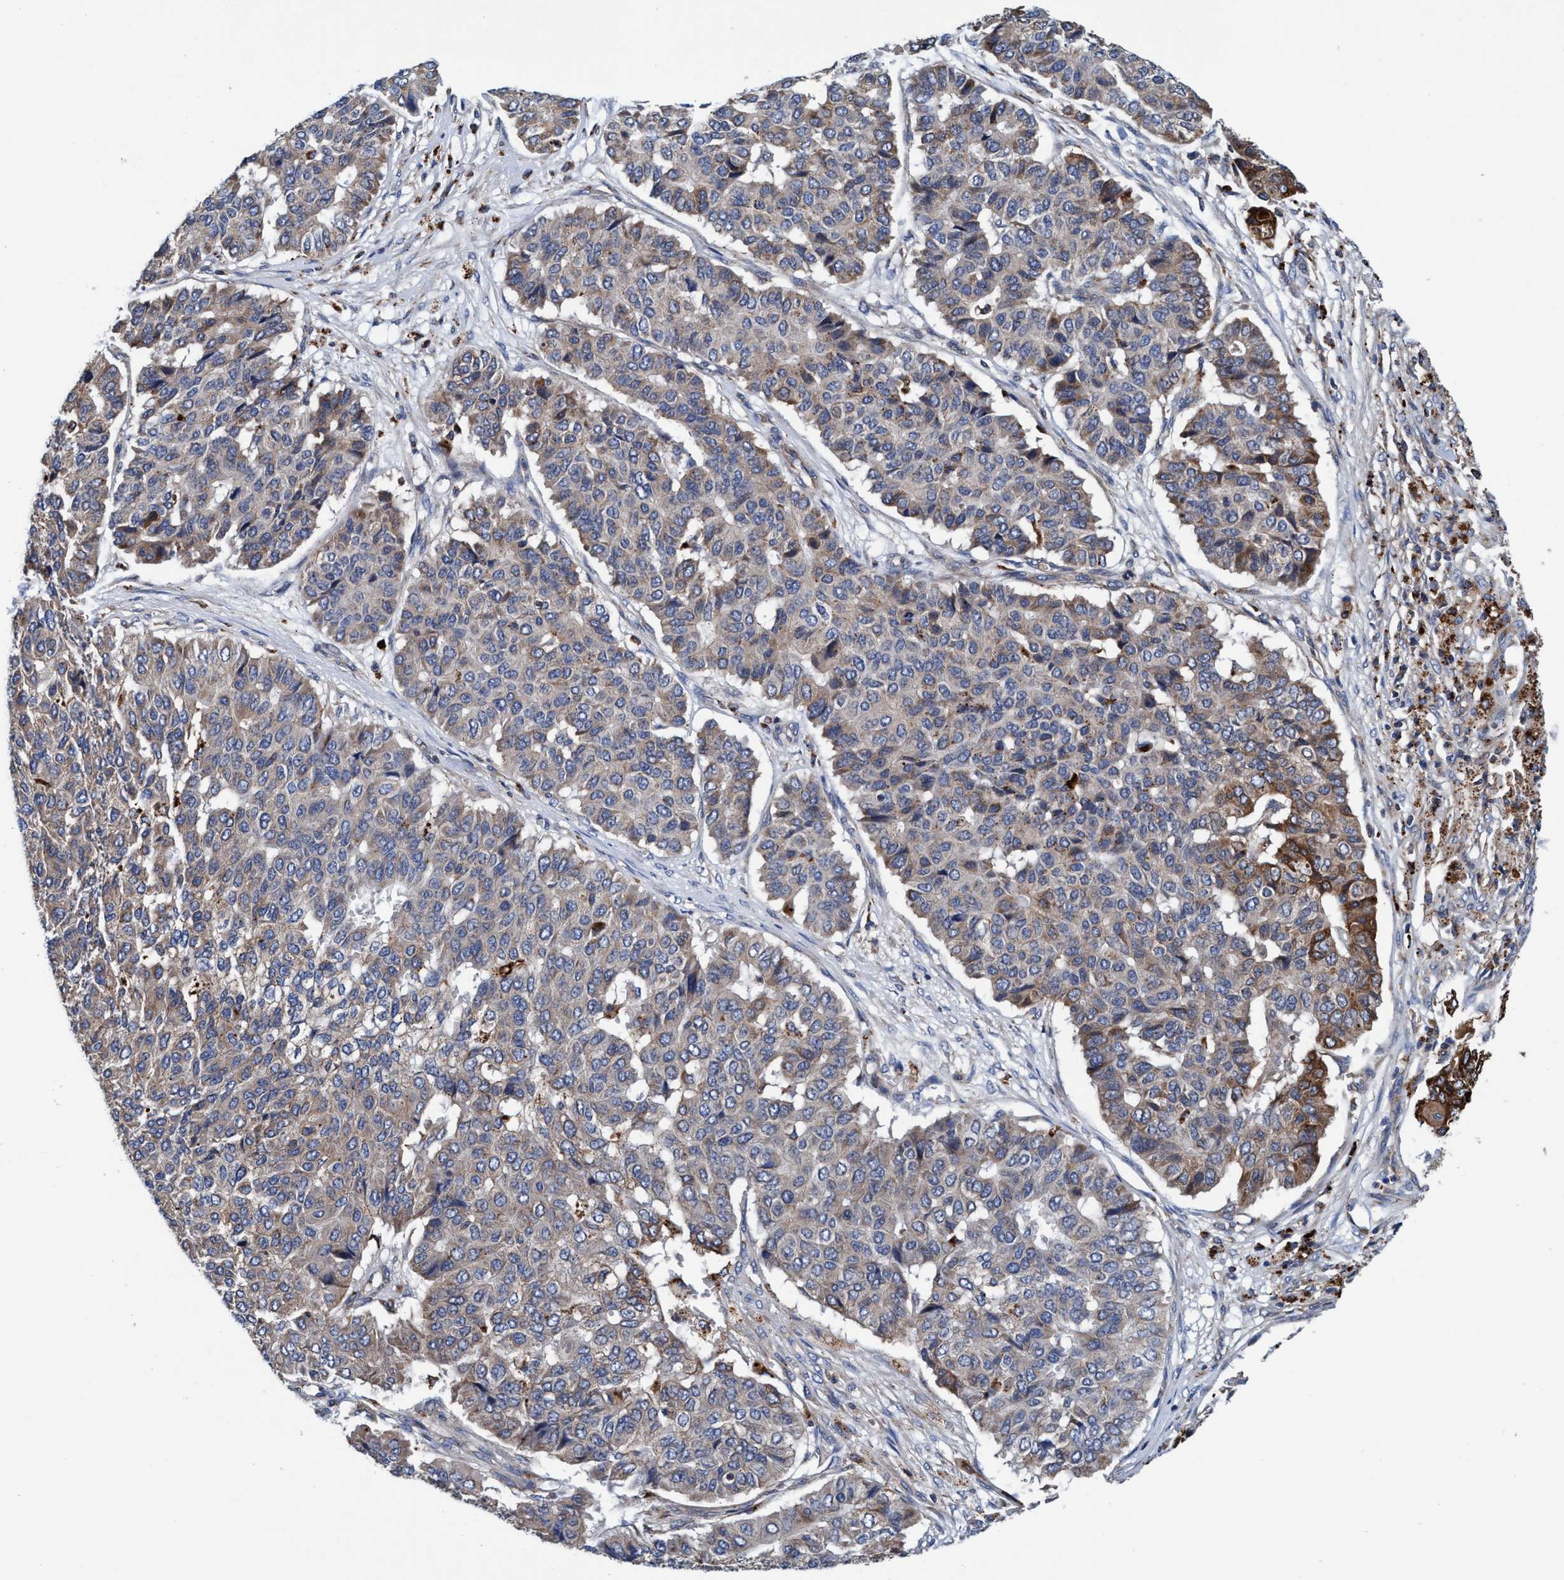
{"staining": {"intensity": "weak", "quantity": "<25%", "location": "cytoplasmic/membranous"}, "tissue": "pancreatic cancer", "cell_type": "Tumor cells", "image_type": "cancer", "snomed": [{"axis": "morphology", "description": "Adenocarcinoma, NOS"}, {"axis": "topography", "description": "Pancreas"}], "caption": "Tumor cells are negative for protein expression in human pancreatic cancer.", "gene": "ENDOG", "patient": {"sex": "male", "age": 50}}